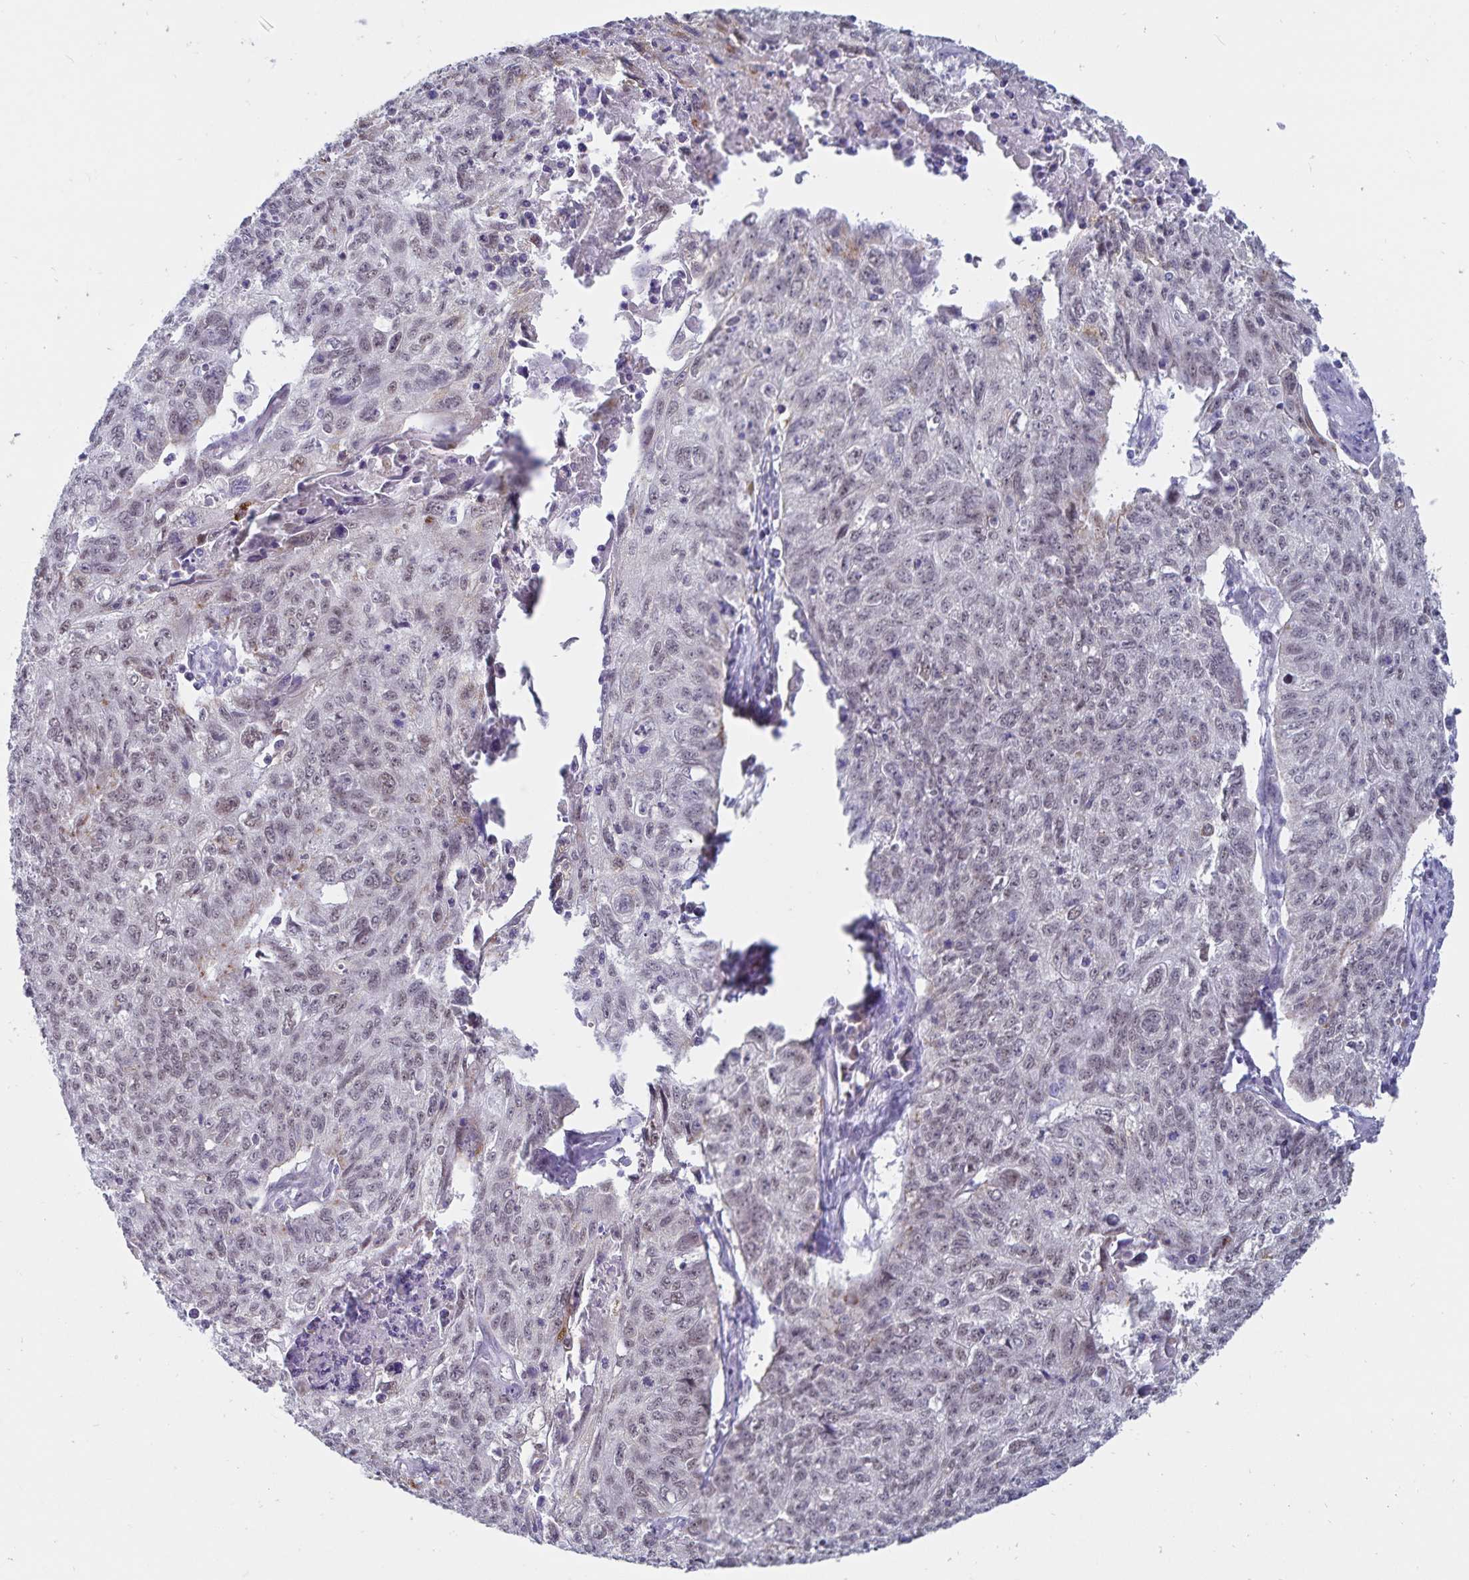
{"staining": {"intensity": "weak", "quantity": "25%-75%", "location": "nuclear"}, "tissue": "lung cancer", "cell_type": "Tumor cells", "image_type": "cancer", "snomed": [{"axis": "morphology", "description": "Normal morphology"}, {"axis": "morphology", "description": "Aneuploidy"}, {"axis": "morphology", "description": "Squamous cell carcinoma, NOS"}, {"axis": "topography", "description": "Lymph node"}, {"axis": "topography", "description": "Lung"}], "caption": "Brown immunohistochemical staining in lung cancer displays weak nuclear positivity in about 25%-75% of tumor cells. The staining was performed using DAB (3,3'-diaminobenzidine) to visualize the protein expression in brown, while the nuclei were stained in blue with hematoxylin (Magnification: 20x).", "gene": "ATP2A2", "patient": {"sex": "female", "age": 76}}